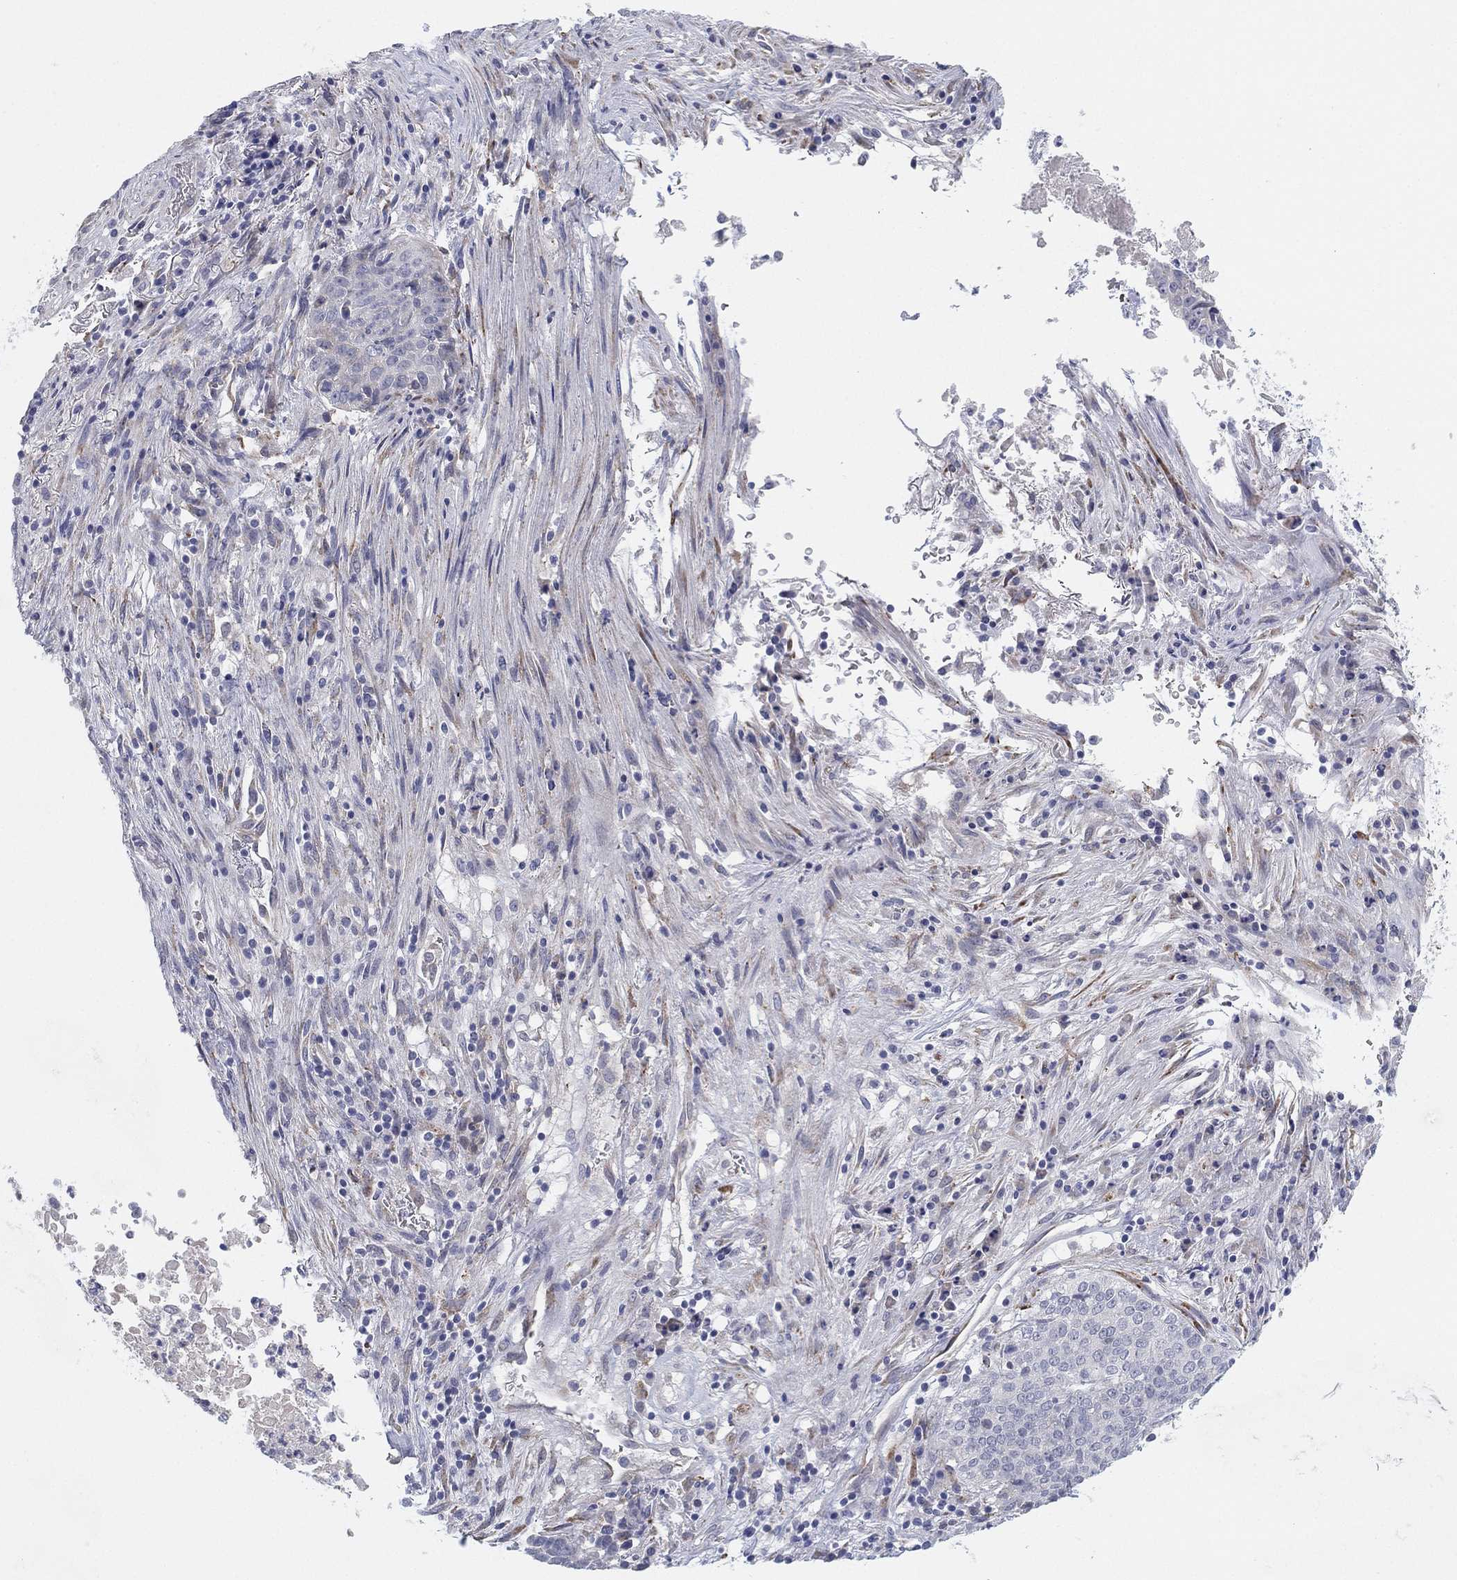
{"staining": {"intensity": "negative", "quantity": "none", "location": "none"}, "tissue": "lung cancer", "cell_type": "Tumor cells", "image_type": "cancer", "snomed": [{"axis": "morphology", "description": "Squamous cell carcinoma, NOS"}, {"axis": "topography", "description": "Lung"}], "caption": "Tumor cells are negative for protein expression in human lung squamous cell carcinoma.", "gene": "MLF1", "patient": {"sex": "male", "age": 64}}